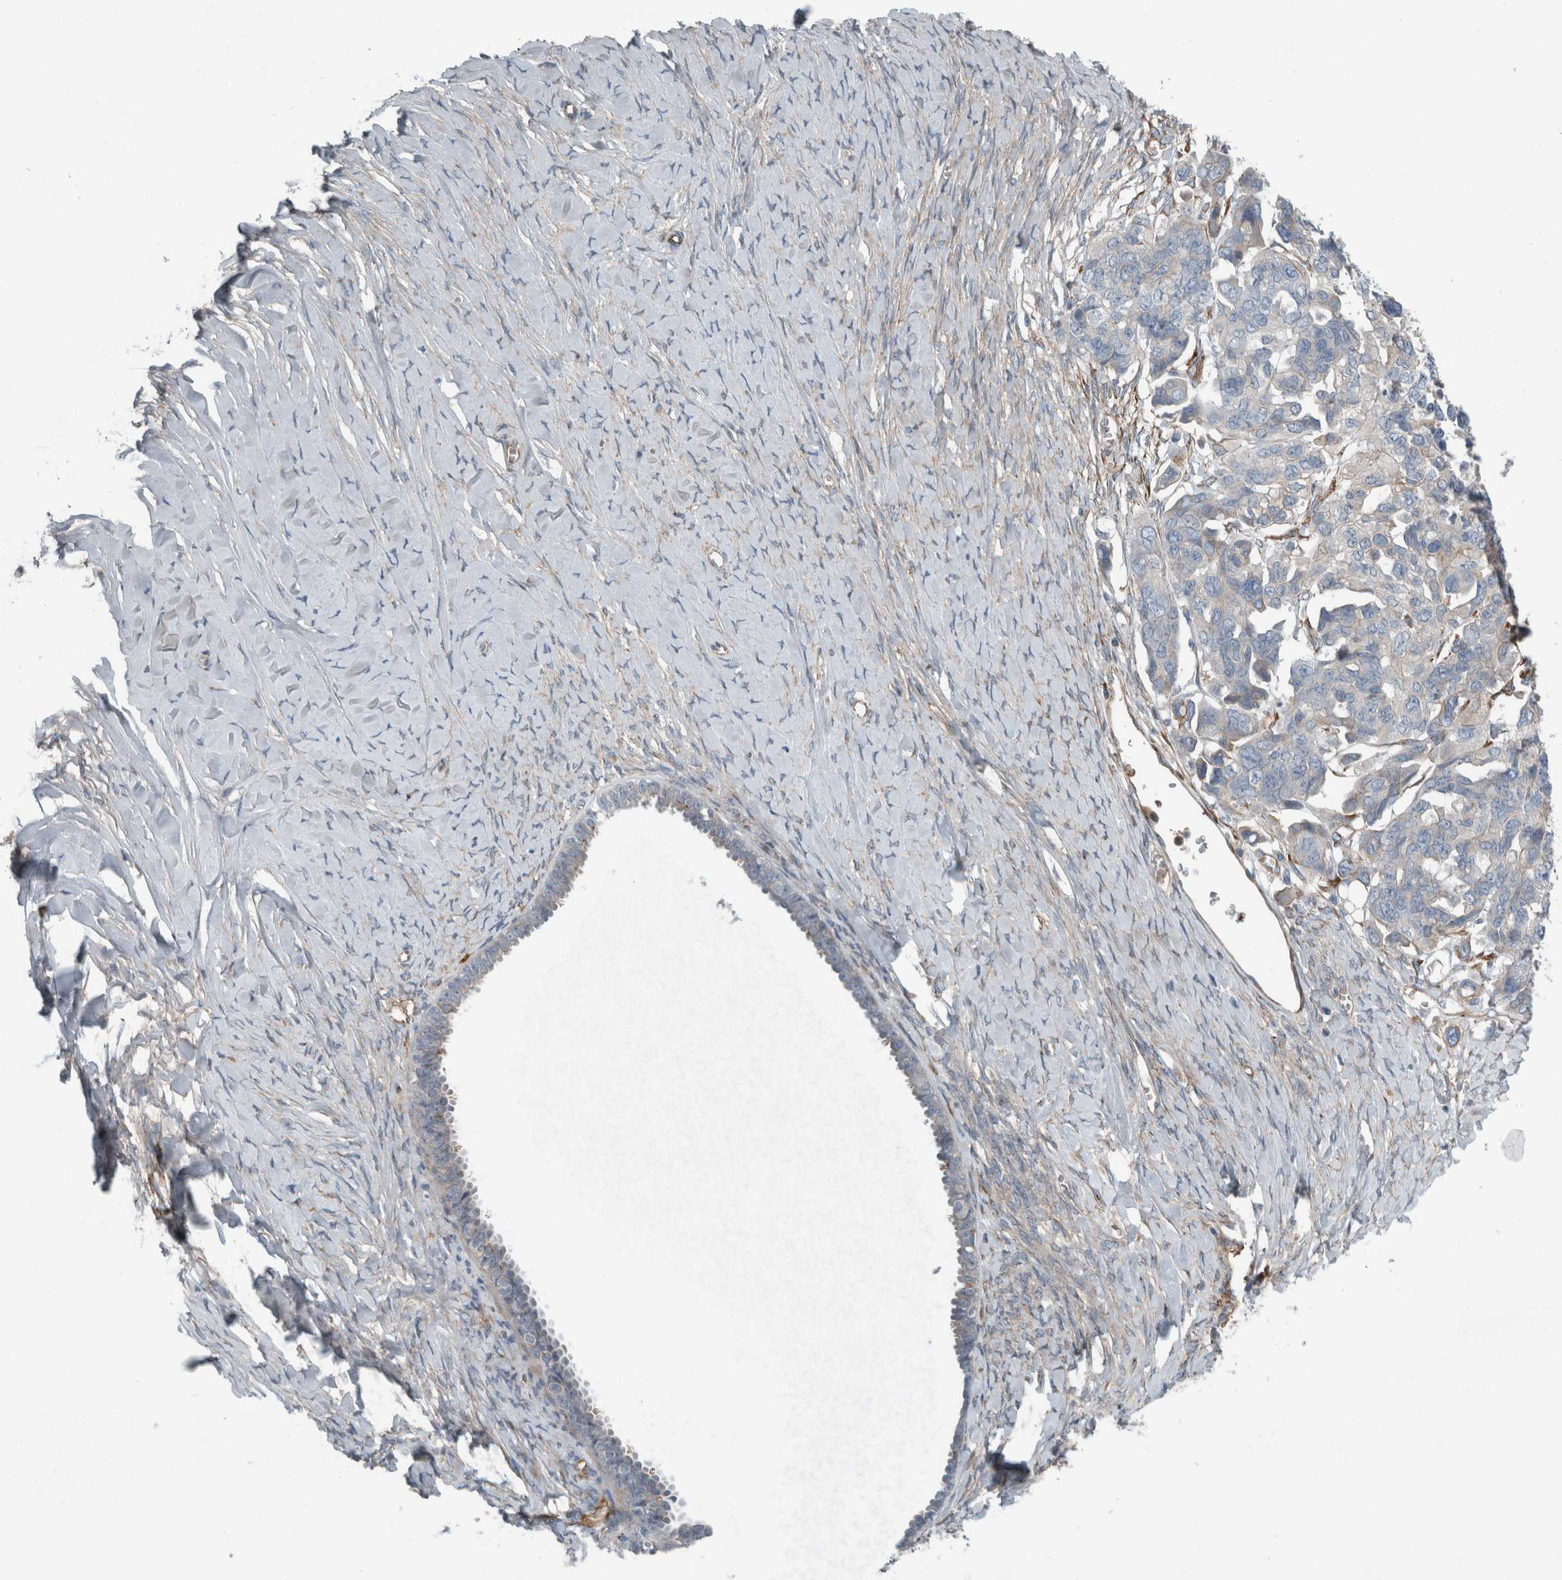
{"staining": {"intensity": "negative", "quantity": "none", "location": "none"}, "tissue": "ovarian cancer", "cell_type": "Tumor cells", "image_type": "cancer", "snomed": [{"axis": "morphology", "description": "Cystadenocarcinoma, serous, NOS"}, {"axis": "topography", "description": "Ovary"}], "caption": "This is a image of immunohistochemistry staining of serous cystadenocarcinoma (ovarian), which shows no positivity in tumor cells.", "gene": "GLT8D2", "patient": {"sex": "female", "age": 79}}